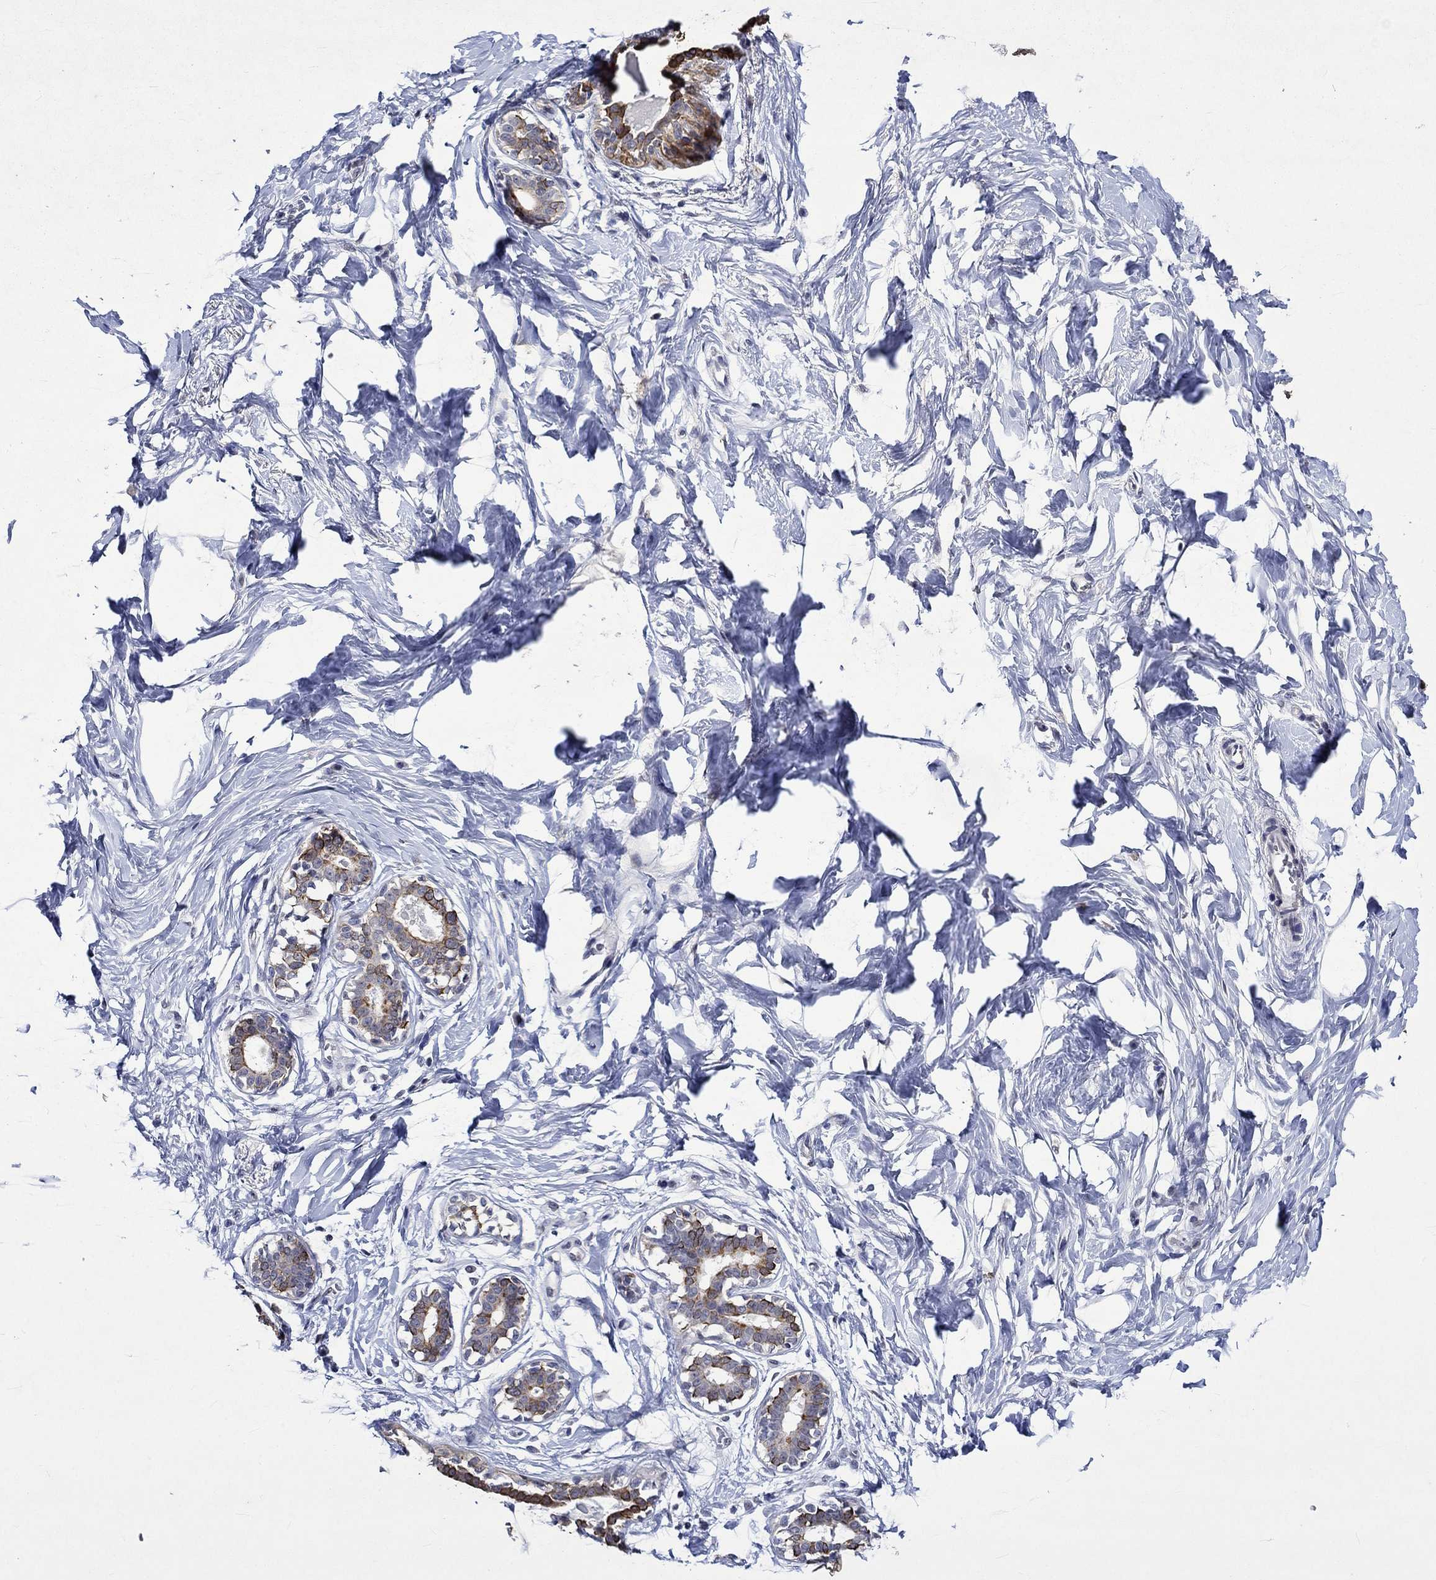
{"staining": {"intensity": "negative", "quantity": "none", "location": "none"}, "tissue": "breast", "cell_type": "Adipocytes", "image_type": "normal", "snomed": [{"axis": "morphology", "description": "Normal tissue, NOS"}, {"axis": "morphology", "description": "Lobular carcinoma, in situ"}, {"axis": "topography", "description": "Breast"}], "caption": "High power microscopy photomicrograph of an IHC histopathology image of unremarkable breast, revealing no significant staining in adipocytes. (Brightfield microscopy of DAB (3,3'-diaminobenzidine) immunohistochemistry at high magnification).", "gene": "DDX3Y", "patient": {"sex": "female", "age": 35}}